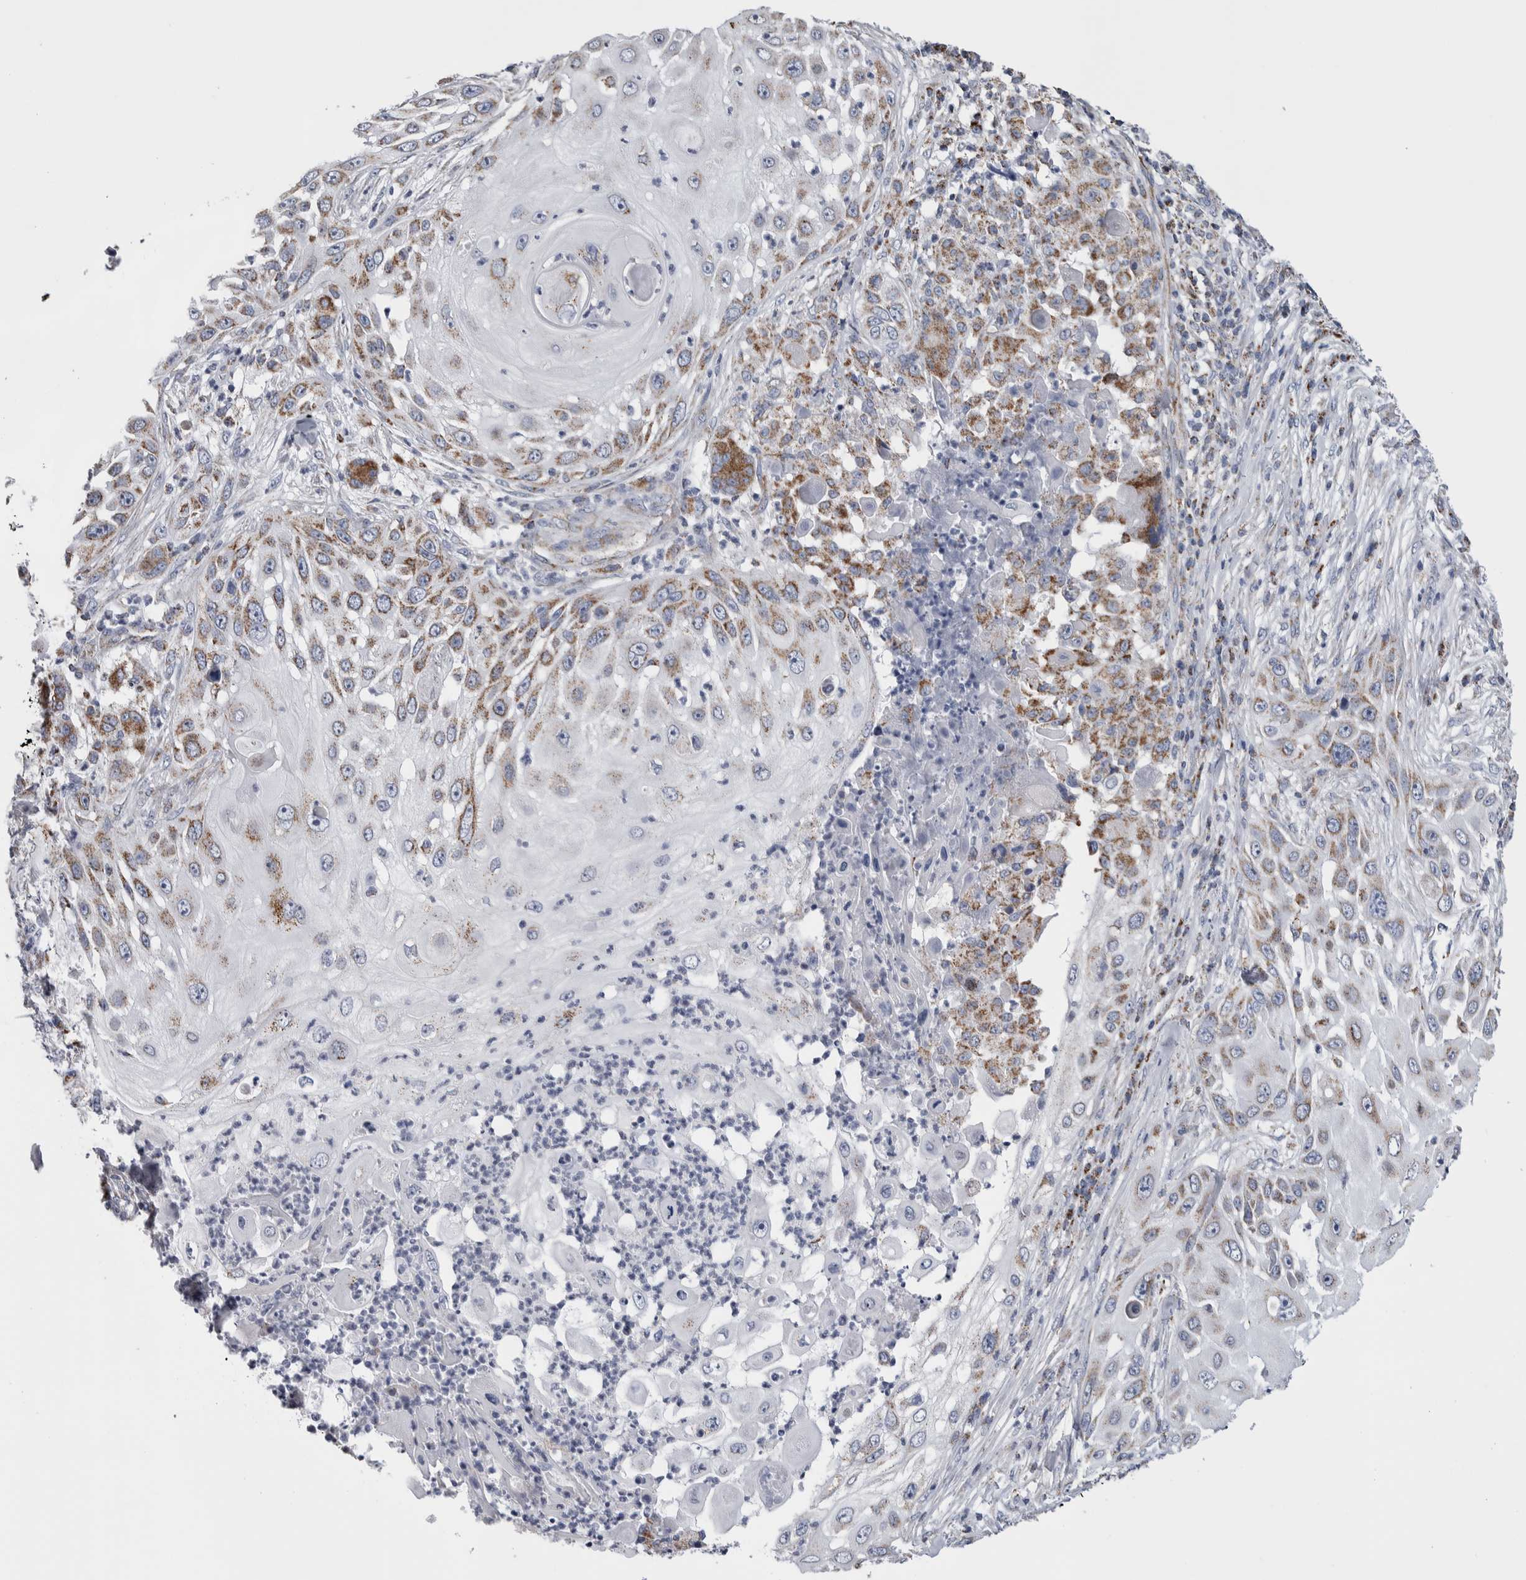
{"staining": {"intensity": "moderate", "quantity": ">75%", "location": "cytoplasmic/membranous"}, "tissue": "skin cancer", "cell_type": "Tumor cells", "image_type": "cancer", "snomed": [{"axis": "morphology", "description": "Squamous cell carcinoma, NOS"}, {"axis": "topography", "description": "Skin"}], "caption": "Skin cancer (squamous cell carcinoma) stained with DAB (3,3'-diaminobenzidine) IHC reveals medium levels of moderate cytoplasmic/membranous staining in approximately >75% of tumor cells.", "gene": "ETFA", "patient": {"sex": "female", "age": 44}}